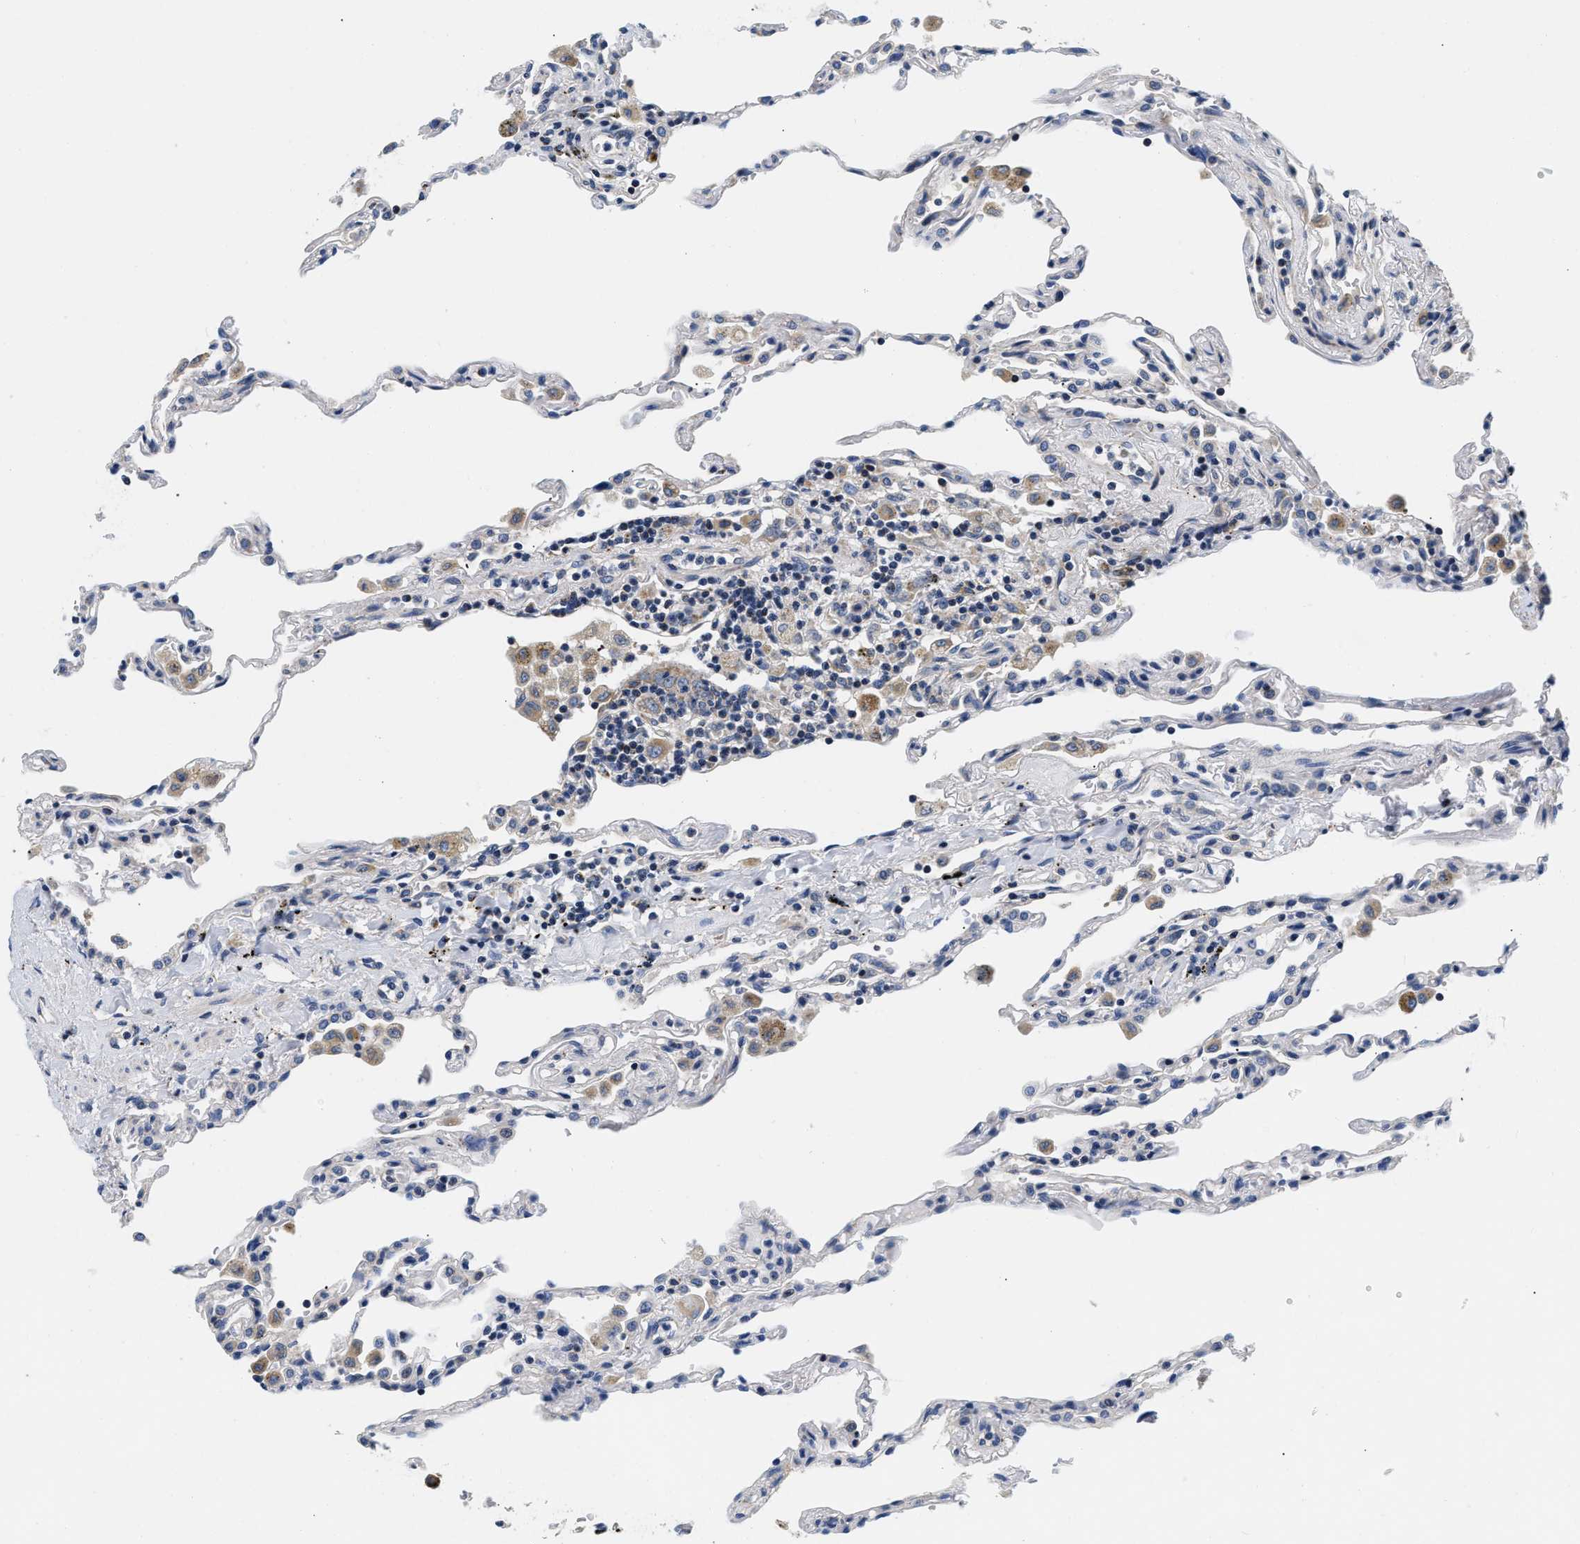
{"staining": {"intensity": "negative", "quantity": "none", "location": "none"}, "tissue": "lung", "cell_type": "Alveolar cells", "image_type": "normal", "snomed": [{"axis": "morphology", "description": "Normal tissue, NOS"}, {"axis": "topography", "description": "Lung"}], "caption": "This histopathology image is of unremarkable lung stained with immunohistochemistry to label a protein in brown with the nuclei are counter-stained blue. There is no staining in alveolar cells. (Stains: DAB immunohistochemistry with hematoxylin counter stain, Microscopy: brightfield microscopy at high magnification).", "gene": "PDP1", "patient": {"sex": "male", "age": 59}}